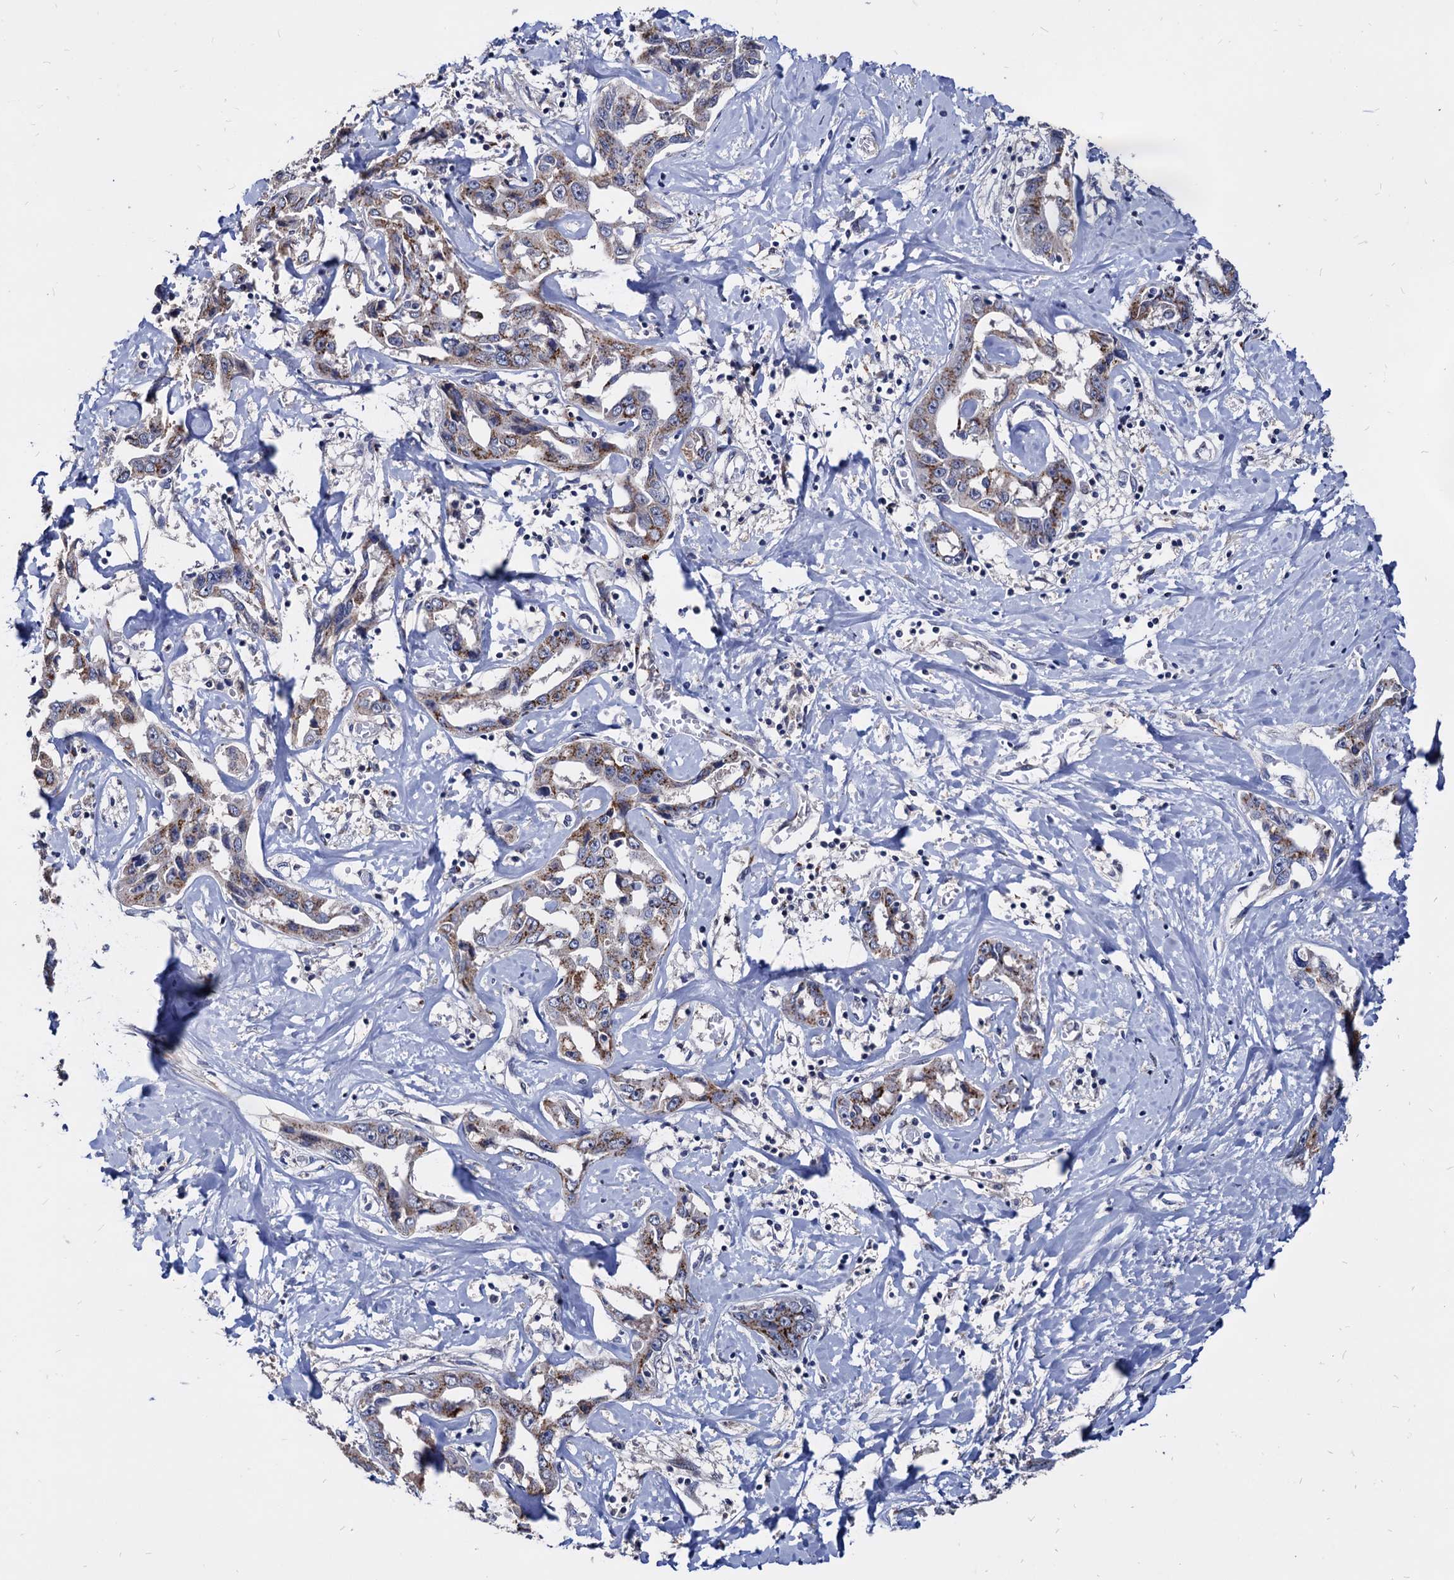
{"staining": {"intensity": "moderate", "quantity": ">75%", "location": "cytoplasmic/membranous"}, "tissue": "liver cancer", "cell_type": "Tumor cells", "image_type": "cancer", "snomed": [{"axis": "morphology", "description": "Cholangiocarcinoma"}, {"axis": "topography", "description": "Liver"}], "caption": "Moderate cytoplasmic/membranous expression is appreciated in approximately >75% of tumor cells in liver cholangiocarcinoma.", "gene": "ESD", "patient": {"sex": "male", "age": 59}}